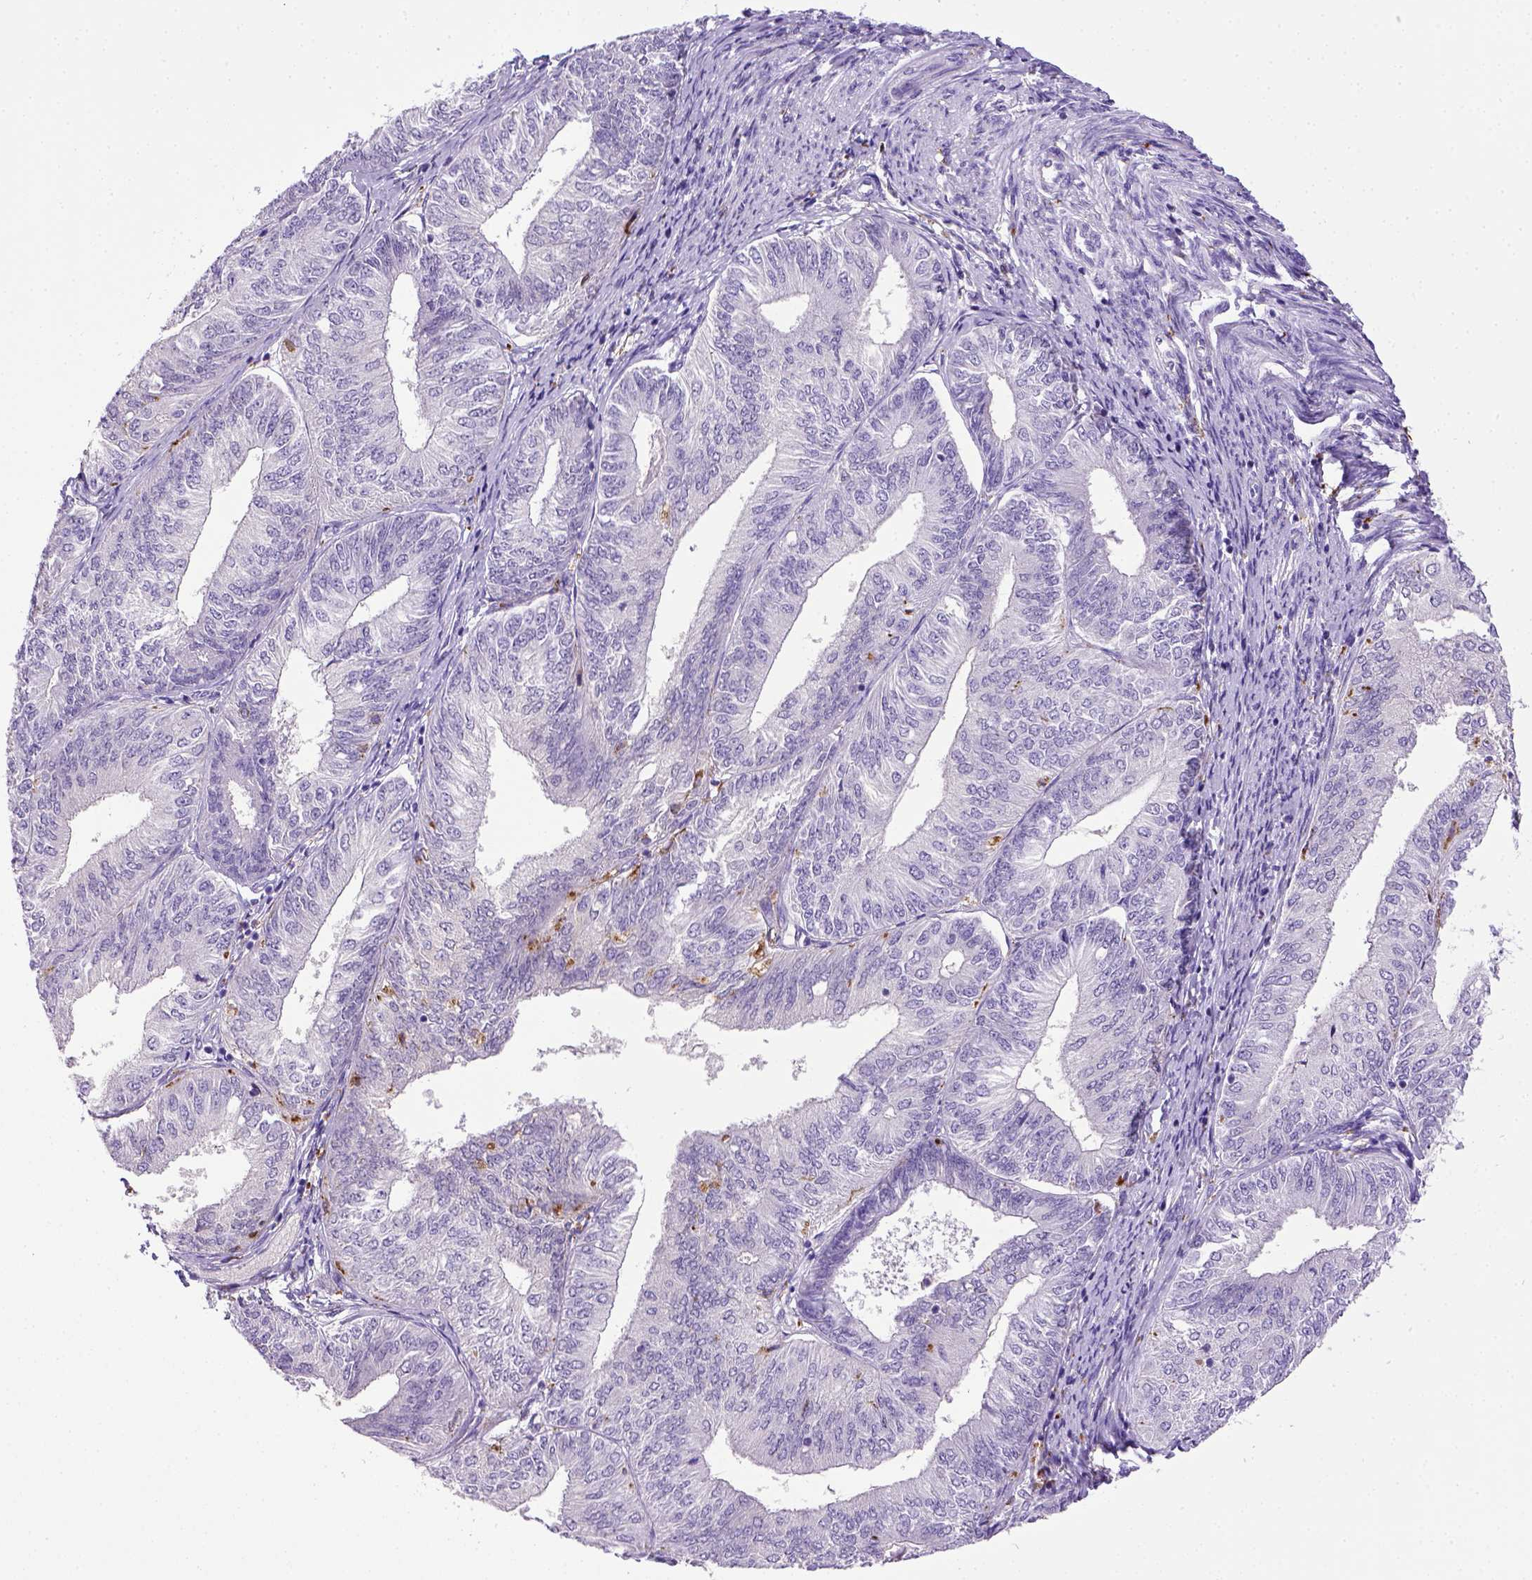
{"staining": {"intensity": "negative", "quantity": "none", "location": "none"}, "tissue": "endometrial cancer", "cell_type": "Tumor cells", "image_type": "cancer", "snomed": [{"axis": "morphology", "description": "Adenocarcinoma, NOS"}, {"axis": "topography", "description": "Endometrium"}], "caption": "A micrograph of human endometrial adenocarcinoma is negative for staining in tumor cells.", "gene": "CD68", "patient": {"sex": "female", "age": 58}}